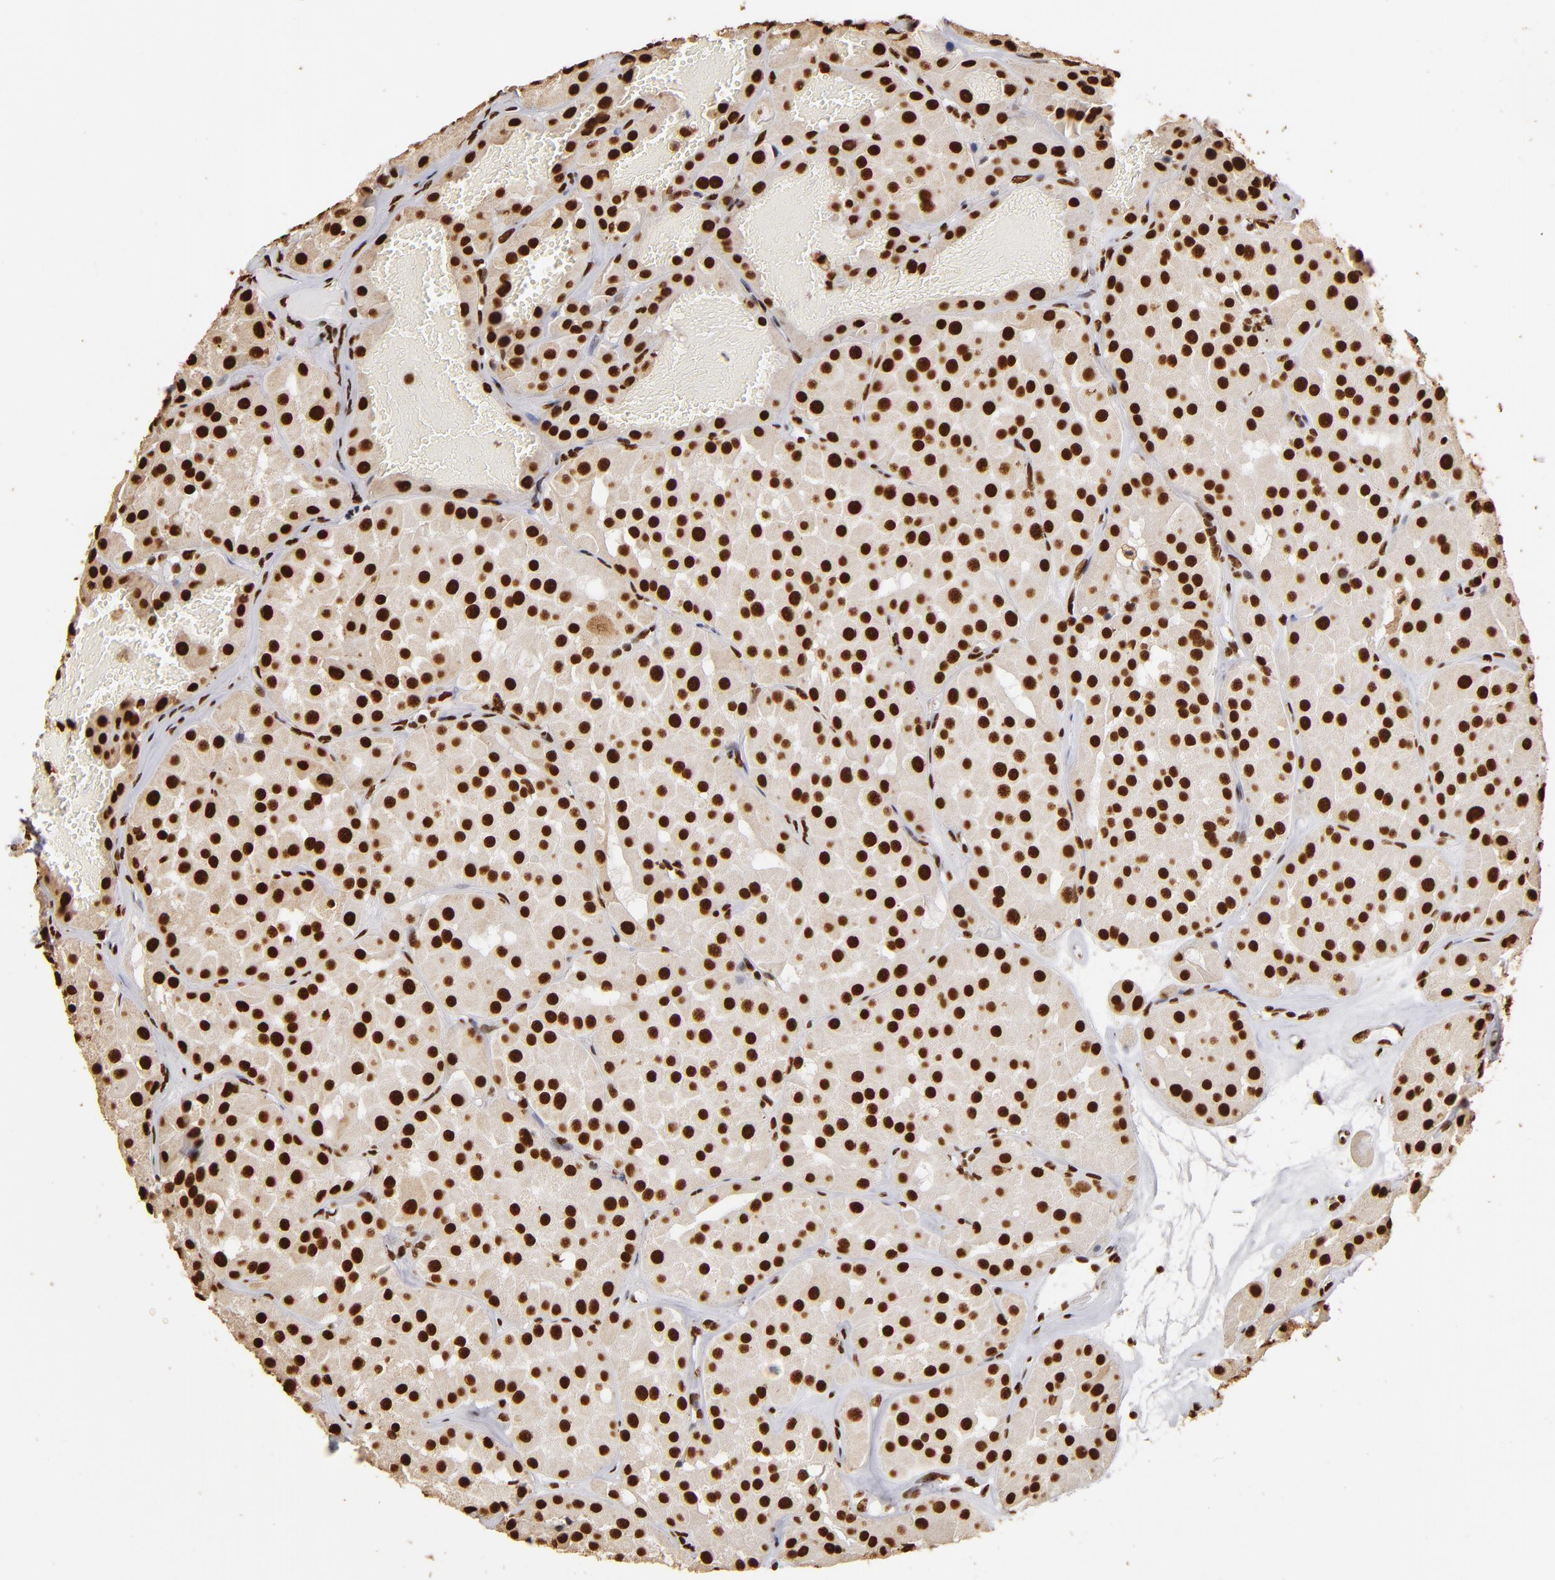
{"staining": {"intensity": "strong", "quantity": ">75%", "location": "nuclear"}, "tissue": "renal cancer", "cell_type": "Tumor cells", "image_type": "cancer", "snomed": [{"axis": "morphology", "description": "Adenocarcinoma, uncertain malignant potential"}, {"axis": "topography", "description": "Kidney"}], "caption": "This is an image of immunohistochemistry staining of renal cancer (adenocarcinoma,  uncertain malignant potential), which shows strong positivity in the nuclear of tumor cells.", "gene": "ILF3", "patient": {"sex": "male", "age": 63}}